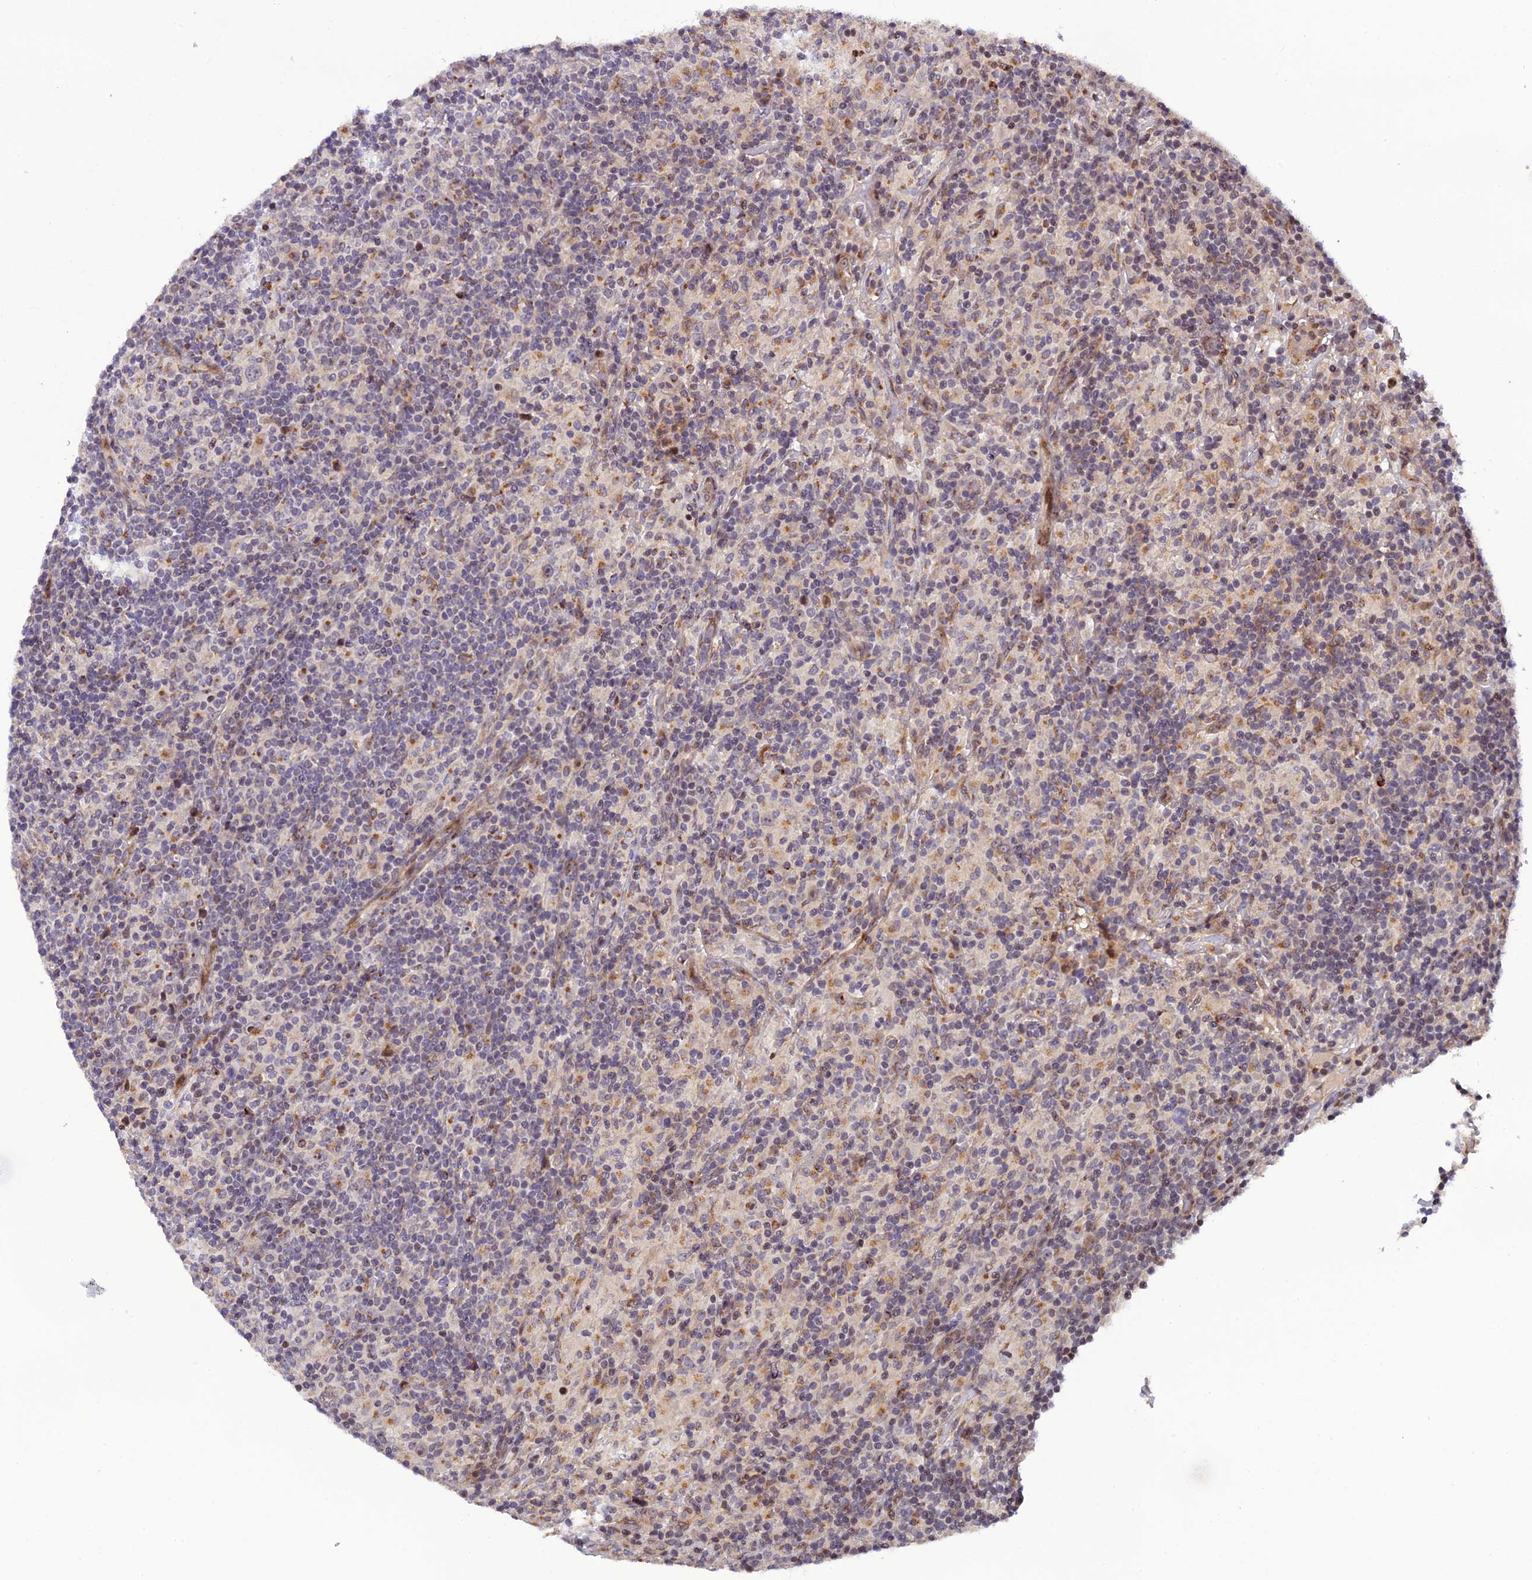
{"staining": {"intensity": "moderate", "quantity": "<25%", "location": "cytoplasmic/membranous,nuclear"}, "tissue": "lymphoma", "cell_type": "Tumor cells", "image_type": "cancer", "snomed": [{"axis": "morphology", "description": "Hodgkin's disease, NOS"}, {"axis": "topography", "description": "Lymph node"}], "caption": "Protein analysis of Hodgkin's disease tissue shows moderate cytoplasmic/membranous and nuclear staining in approximately <25% of tumor cells. (DAB IHC, brown staining for protein, blue staining for nuclei).", "gene": "SMIM7", "patient": {"sex": "male", "age": 70}}